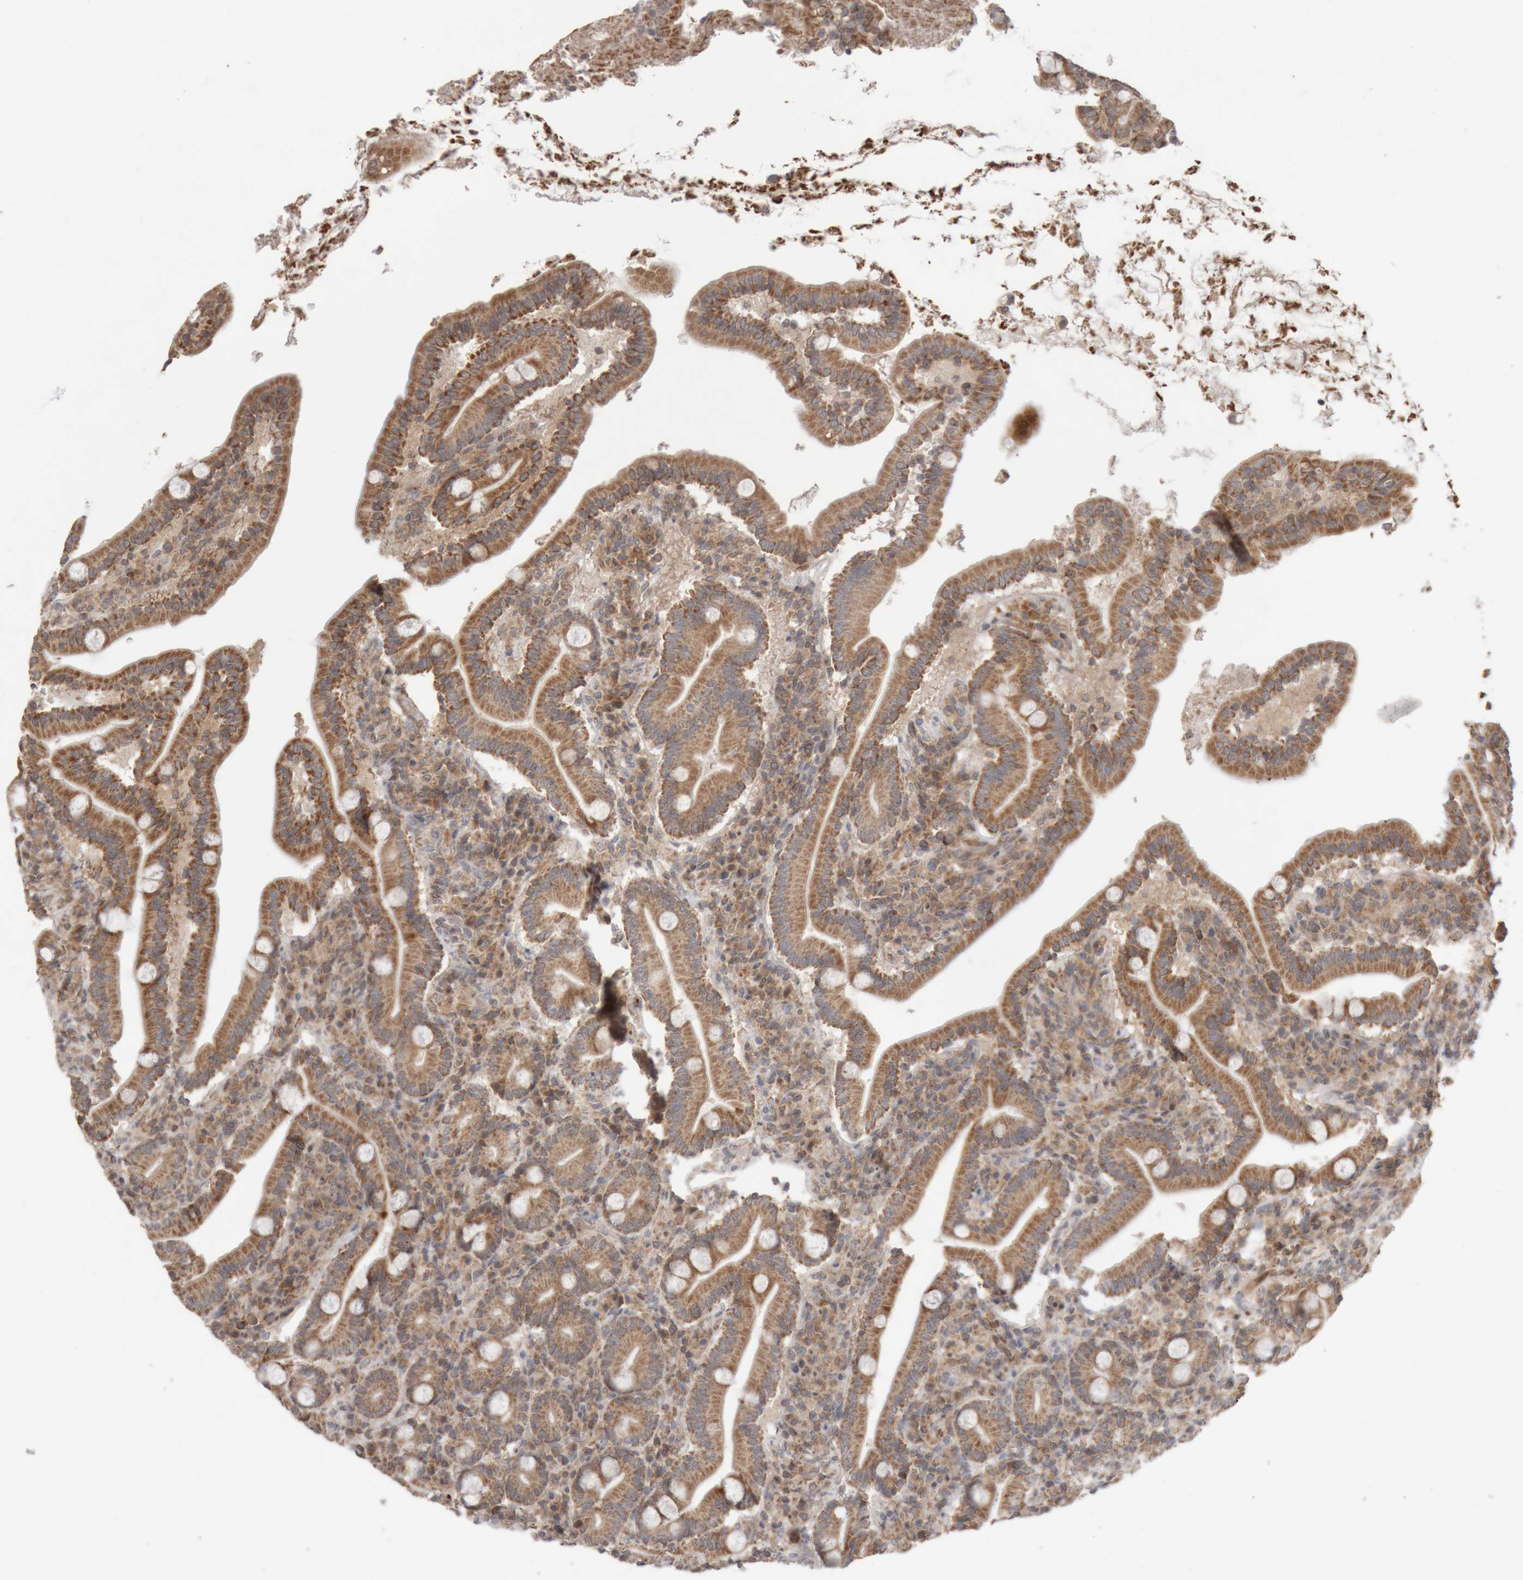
{"staining": {"intensity": "moderate", "quantity": ">75%", "location": "cytoplasmic/membranous"}, "tissue": "duodenum", "cell_type": "Glandular cells", "image_type": "normal", "snomed": [{"axis": "morphology", "description": "Normal tissue, NOS"}, {"axis": "topography", "description": "Duodenum"}], "caption": "Brown immunohistochemical staining in benign human duodenum displays moderate cytoplasmic/membranous staining in about >75% of glandular cells. The staining is performed using DAB (3,3'-diaminobenzidine) brown chromogen to label protein expression. The nuclei are counter-stained blue using hematoxylin.", "gene": "KIF21B", "patient": {"sex": "male", "age": 35}}